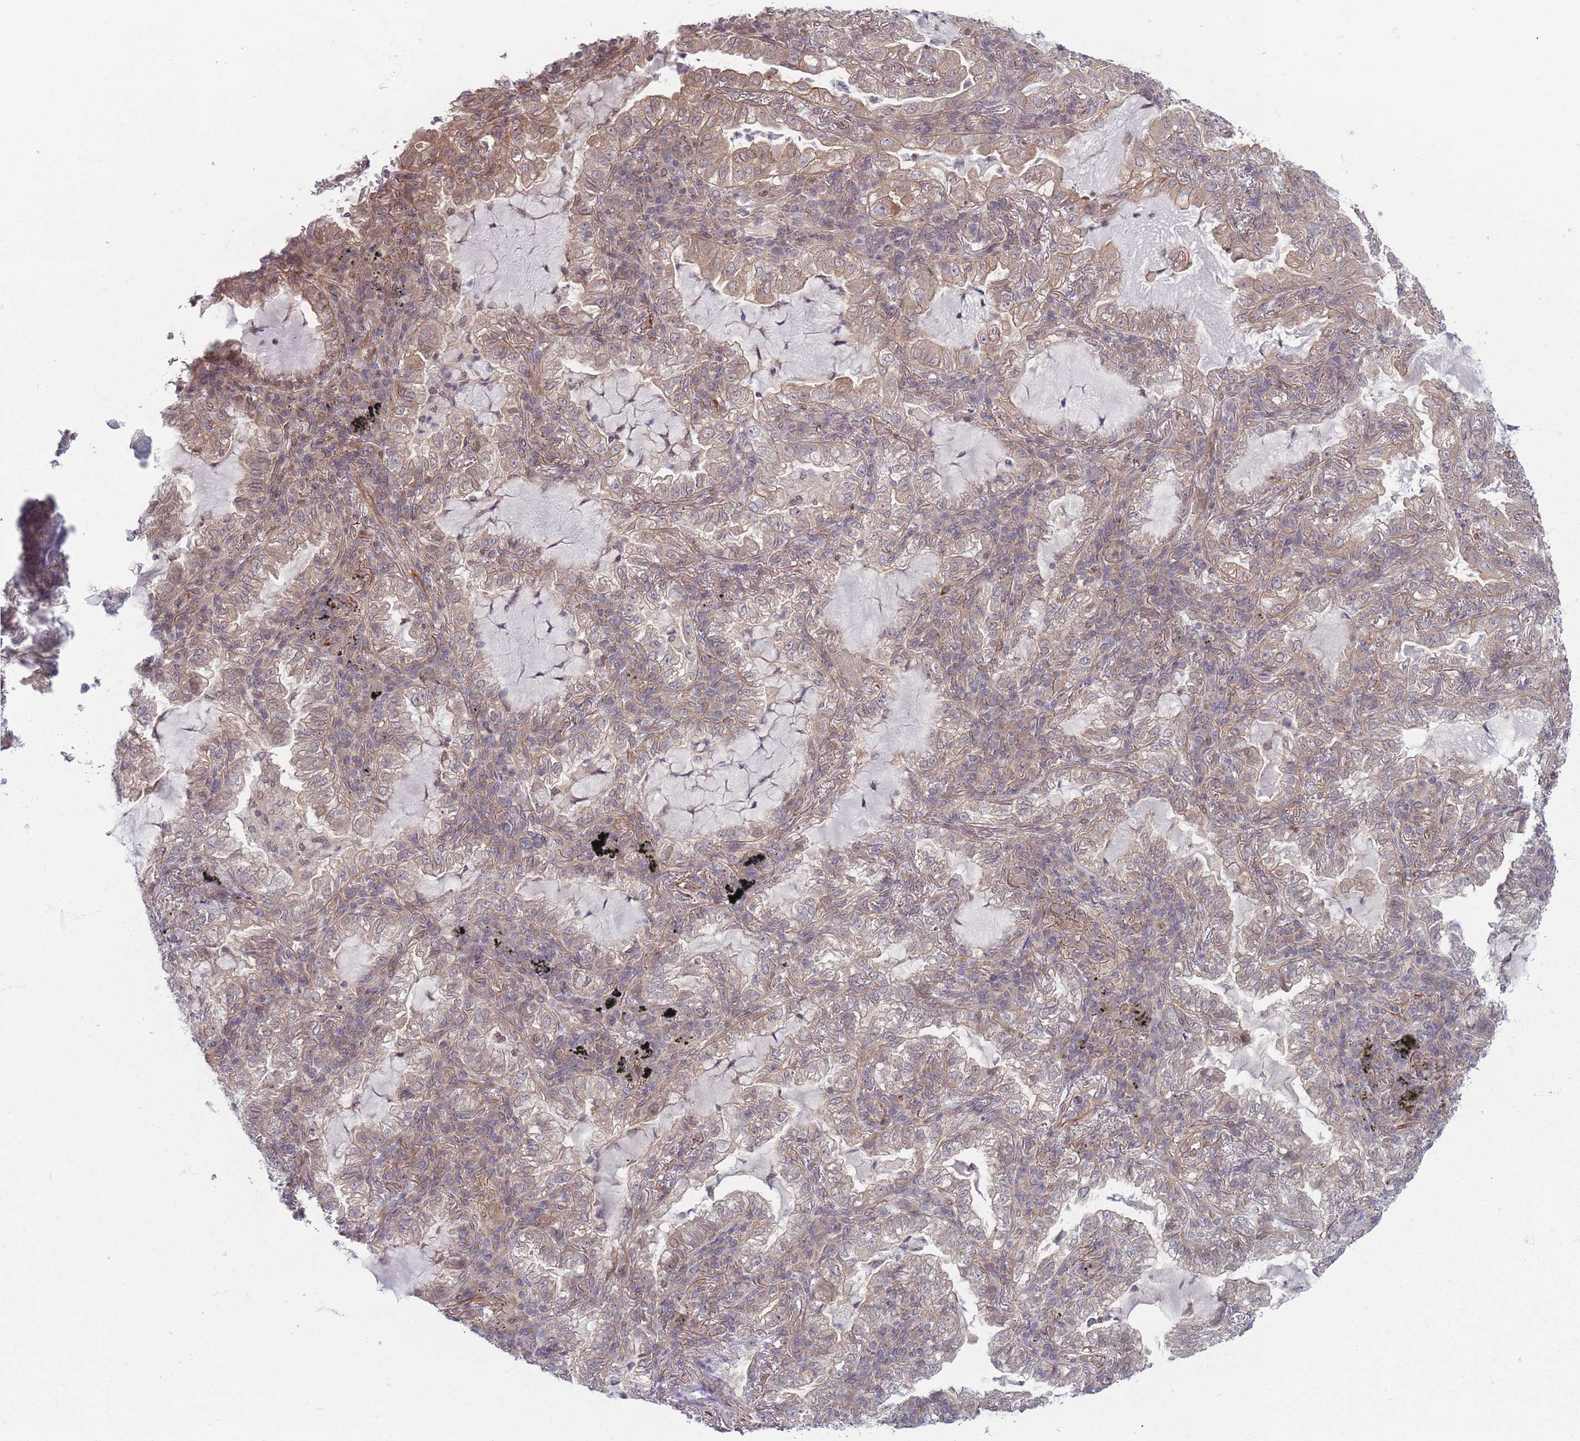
{"staining": {"intensity": "moderate", "quantity": "25%-75%", "location": "cytoplasmic/membranous"}, "tissue": "lung cancer", "cell_type": "Tumor cells", "image_type": "cancer", "snomed": [{"axis": "morphology", "description": "Adenocarcinoma, NOS"}, {"axis": "topography", "description": "Lung"}], "caption": "Immunohistochemical staining of lung cancer (adenocarcinoma) exhibits medium levels of moderate cytoplasmic/membranous protein positivity in approximately 25%-75% of tumor cells.", "gene": "VRK2", "patient": {"sex": "female", "age": 73}}